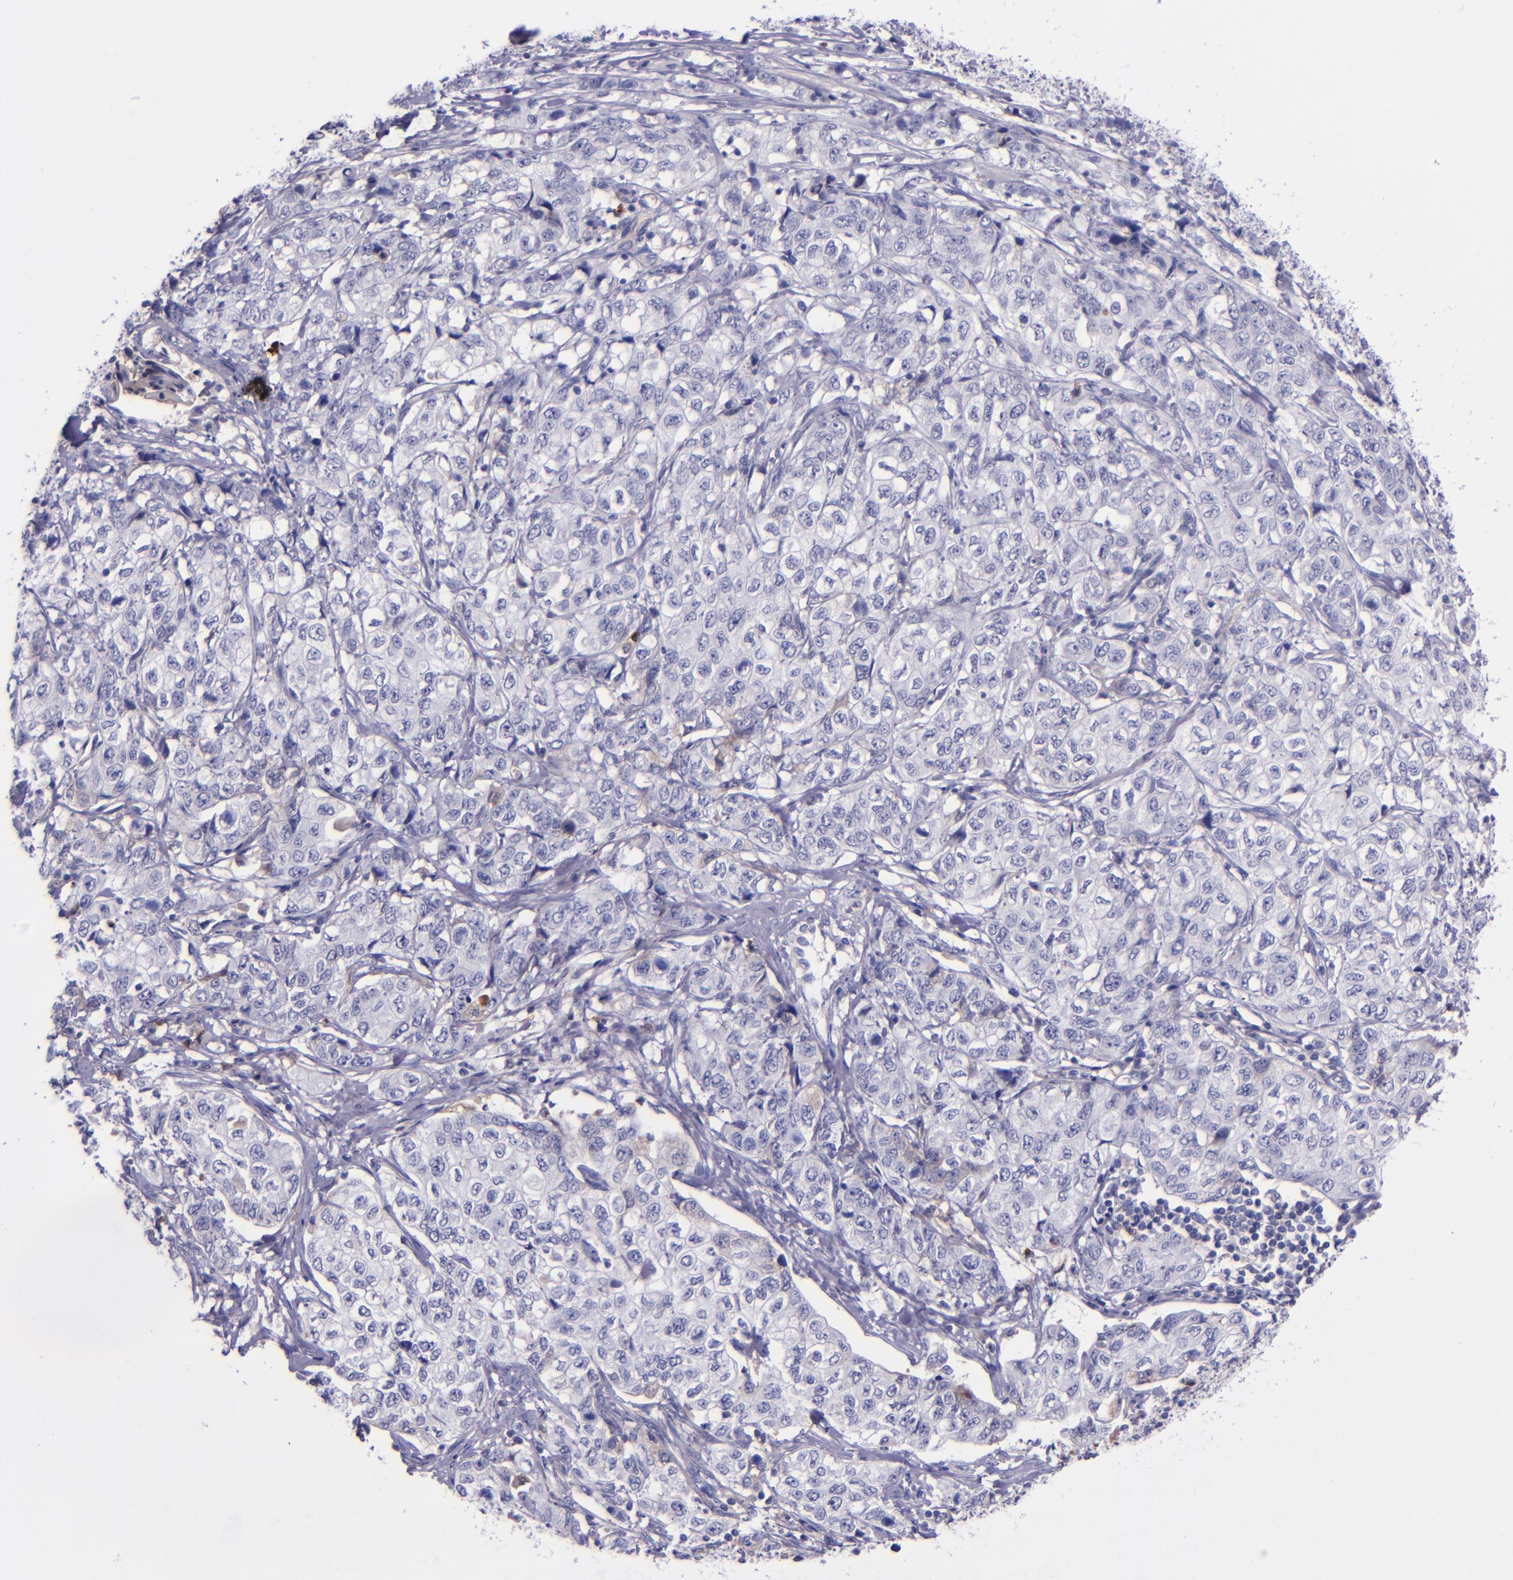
{"staining": {"intensity": "negative", "quantity": "none", "location": "none"}, "tissue": "stomach cancer", "cell_type": "Tumor cells", "image_type": "cancer", "snomed": [{"axis": "morphology", "description": "Adenocarcinoma, NOS"}, {"axis": "topography", "description": "Stomach"}], "caption": "Image shows no significant protein staining in tumor cells of stomach adenocarcinoma.", "gene": "KNG1", "patient": {"sex": "male", "age": 48}}